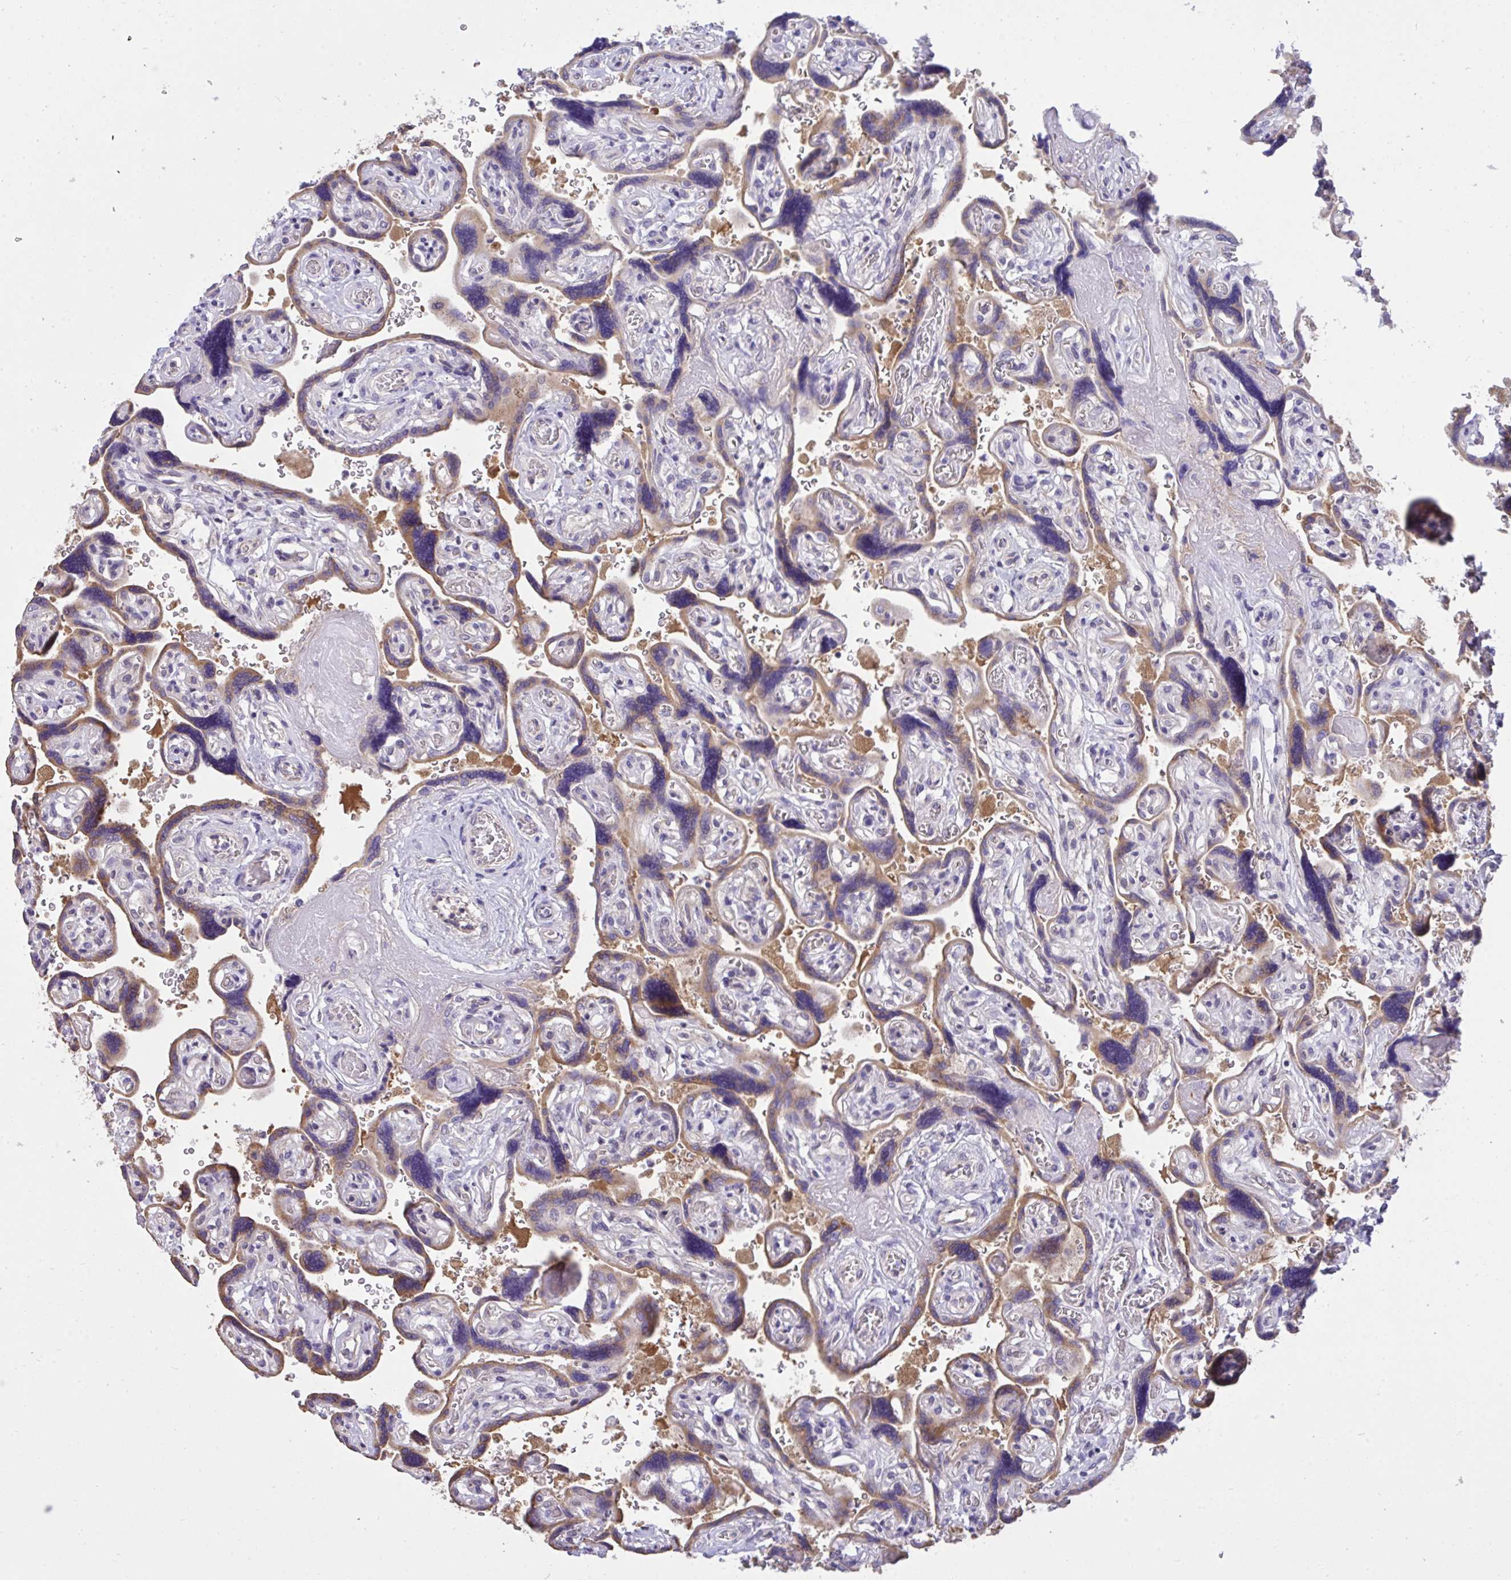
{"staining": {"intensity": "weak", "quantity": "25%-75%", "location": "cytoplasmic/membranous"}, "tissue": "placenta", "cell_type": "Decidual cells", "image_type": "normal", "snomed": [{"axis": "morphology", "description": "Normal tissue, NOS"}, {"axis": "topography", "description": "Placenta"}], "caption": "Immunohistochemistry of normal placenta shows low levels of weak cytoplasmic/membranous positivity in about 25%-75% of decidual cells.", "gene": "TLN2", "patient": {"sex": "female", "age": 32}}